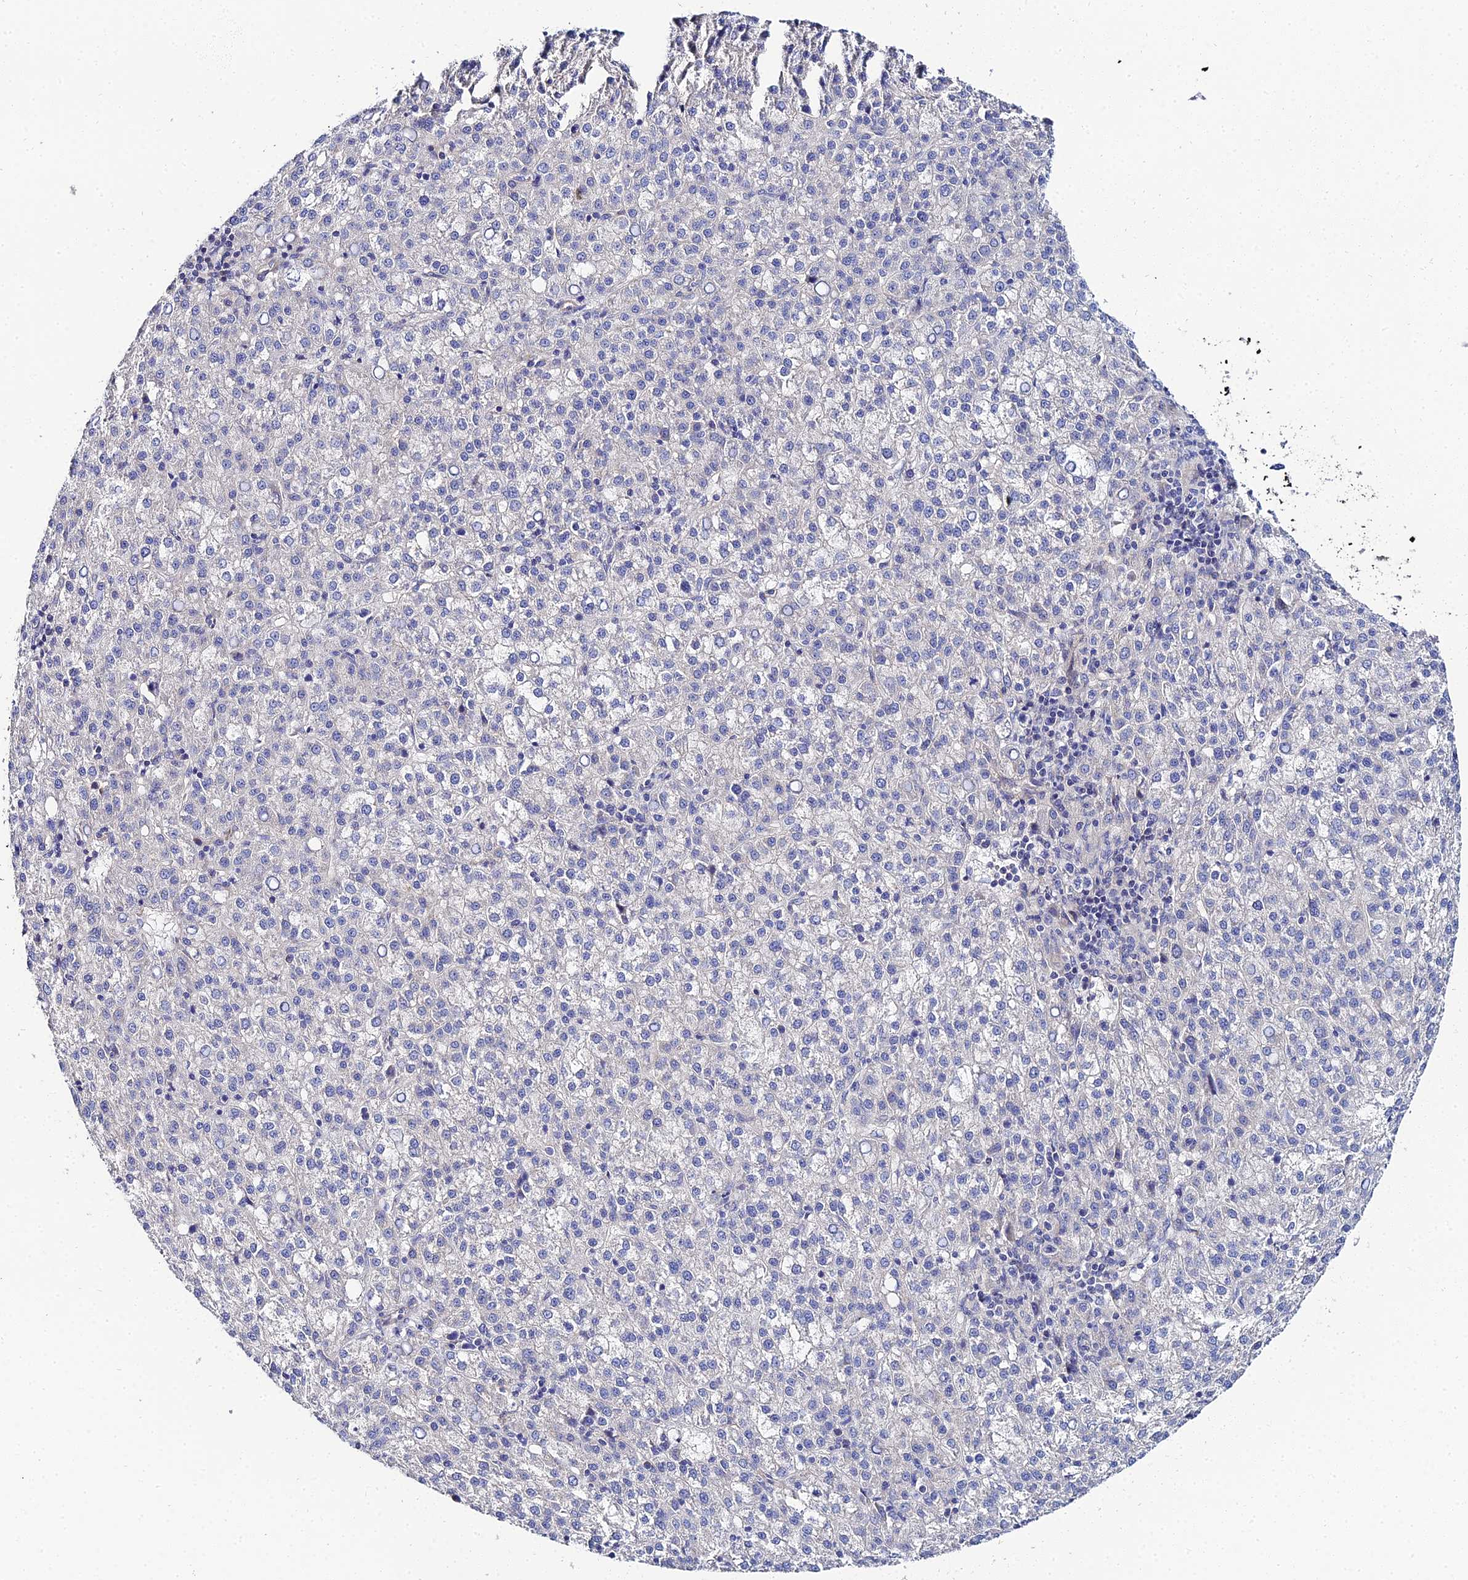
{"staining": {"intensity": "negative", "quantity": "none", "location": "none"}, "tissue": "liver cancer", "cell_type": "Tumor cells", "image_type": "cancer", "snomed": [{"axis": "morphology", "description": "Carcinoma, Hepatocellular, NOS"}, {"axis": "topography", "description": "Liver"}], "caption": "A micrograph of human liver cancer is negative for staining in tumor cells.", "gene": "APOBEC3H", "patient": {"sex": "female", "age": 58}}